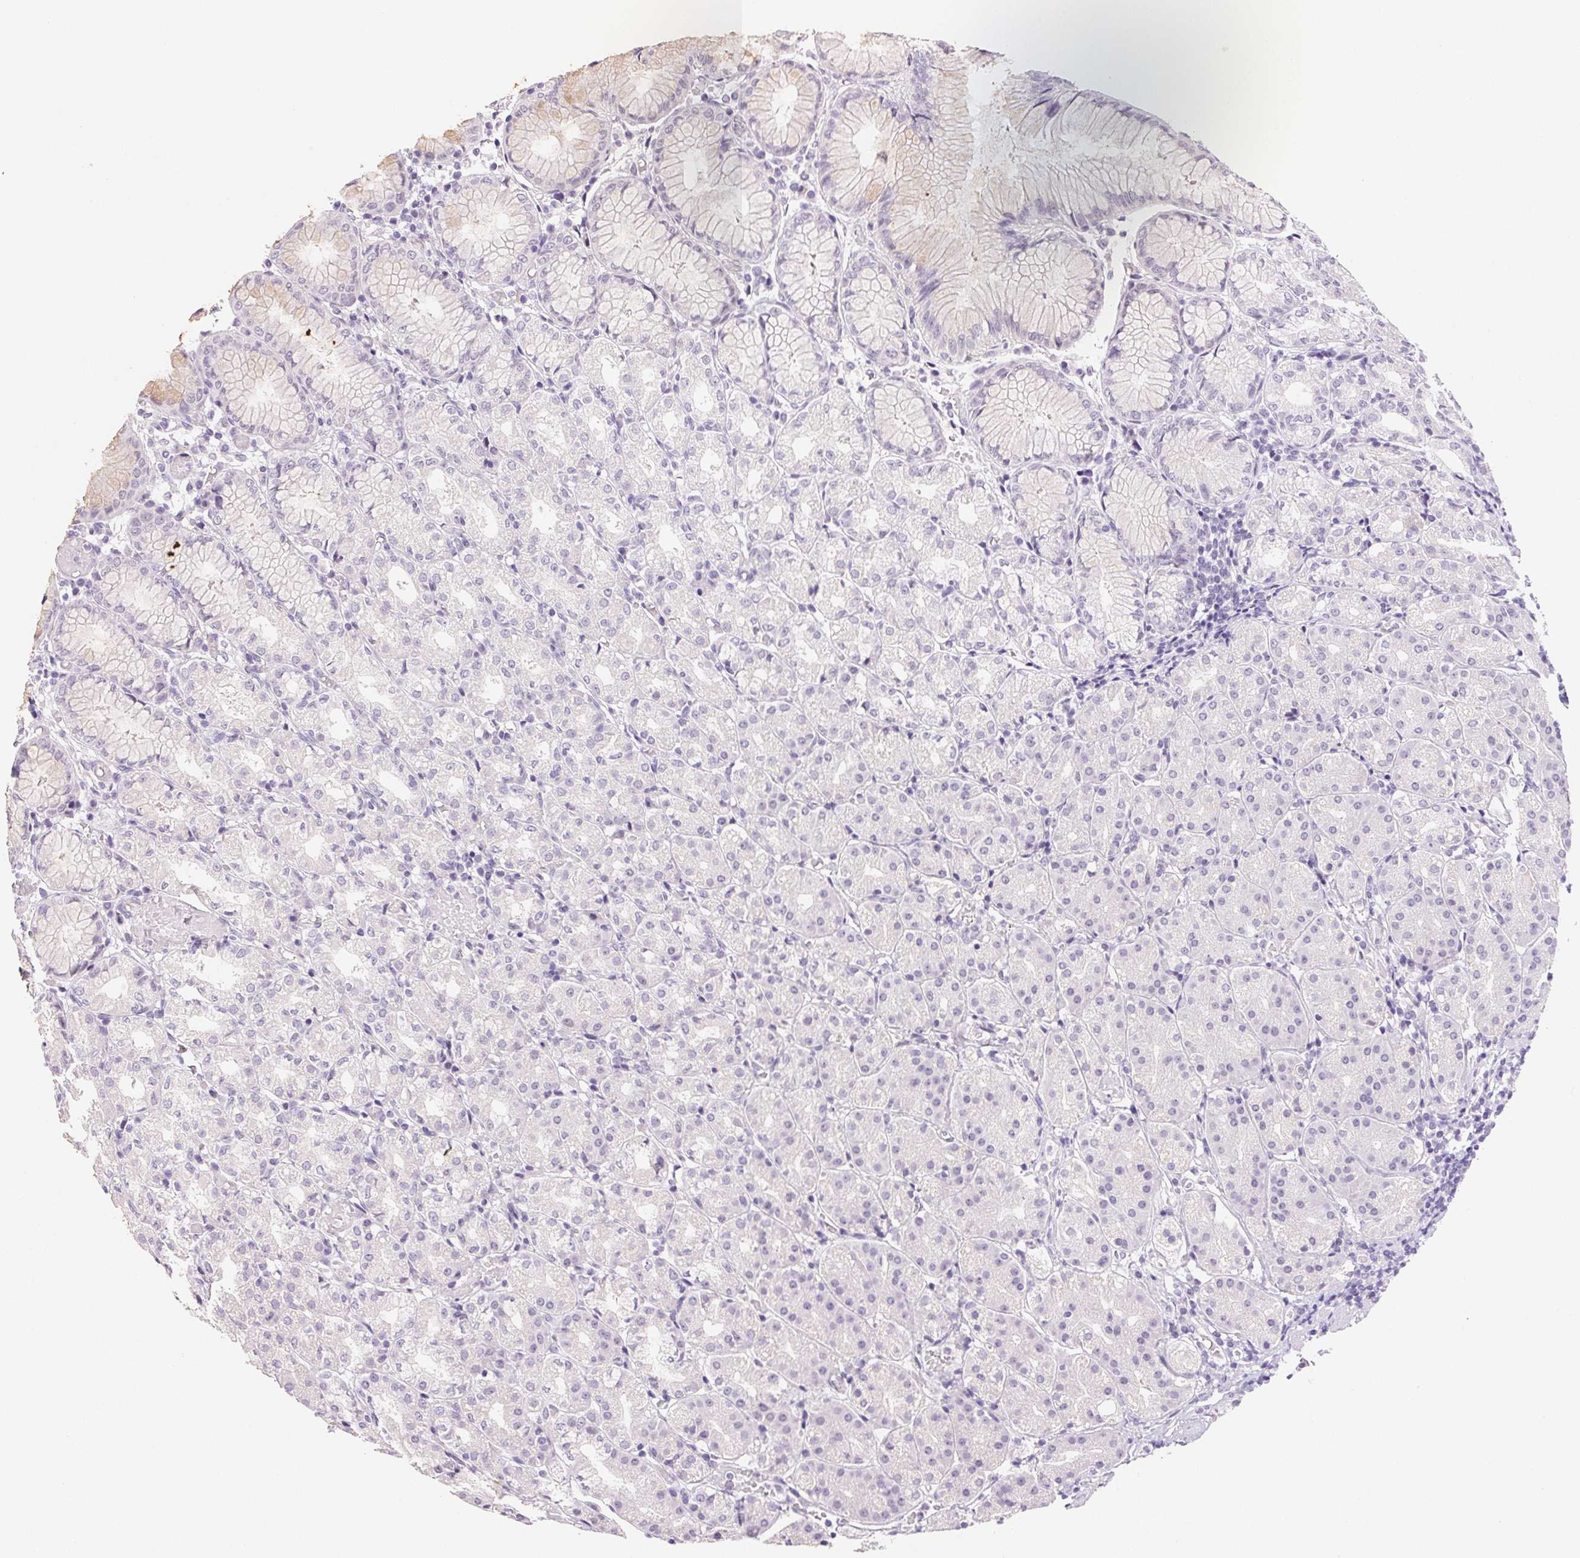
{"staining": {"intensity": "negative", "quantity": "none", "location": "none"}, "tissue": "stomach", "cell_type": "Glandular cells", "image_type": "normal", "snomed": [{"axis": "morphology", "description": "Normal tissue, NOS"}, {"axis": "topography", "description": "Stomach"}], "caption": "DAB immunohistochemical staining of unremarkable human stomach demonstrates no significant staining in glandular cells.", "gene": "BPIFB2", "patient": {"sex": "female", "age": 57}}